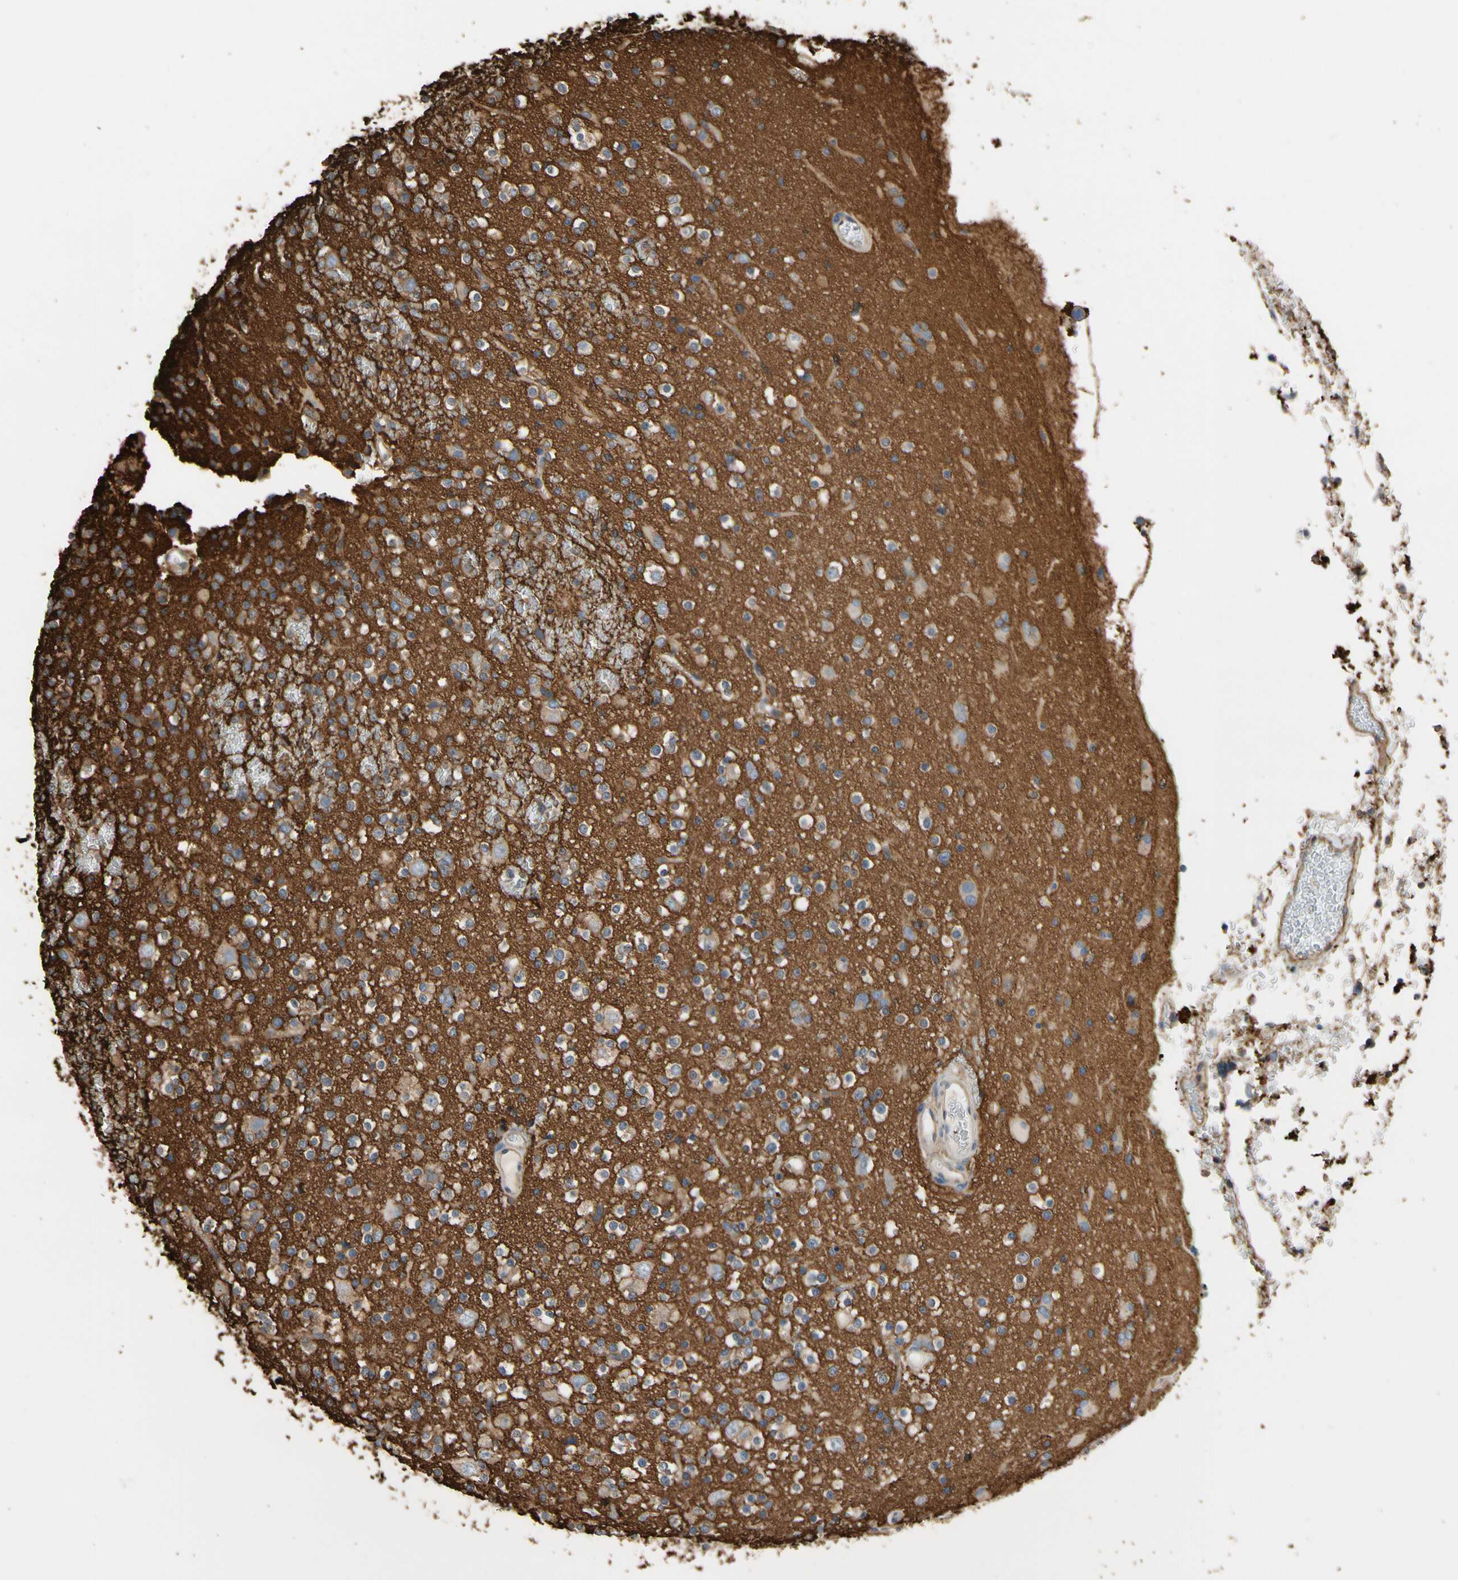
{"staining": {"intensity": "negative", "quantity": "none", "location": "none"}, "tissue": "glioma", "cell_type": "Tumor cells", "image_type": "cancer", "snomed": [{"axis": "morphology", "description": "Glioma, malignant, High grade"}, {"axis": "topography", "description": "Brain"}], "caption": "There is no significant expression in tumor cells of glioma. (DAB immunohistochemistry, high magnification).", "gene": "IL1RL1", "patient": {"sex": "male", "age": 47}}